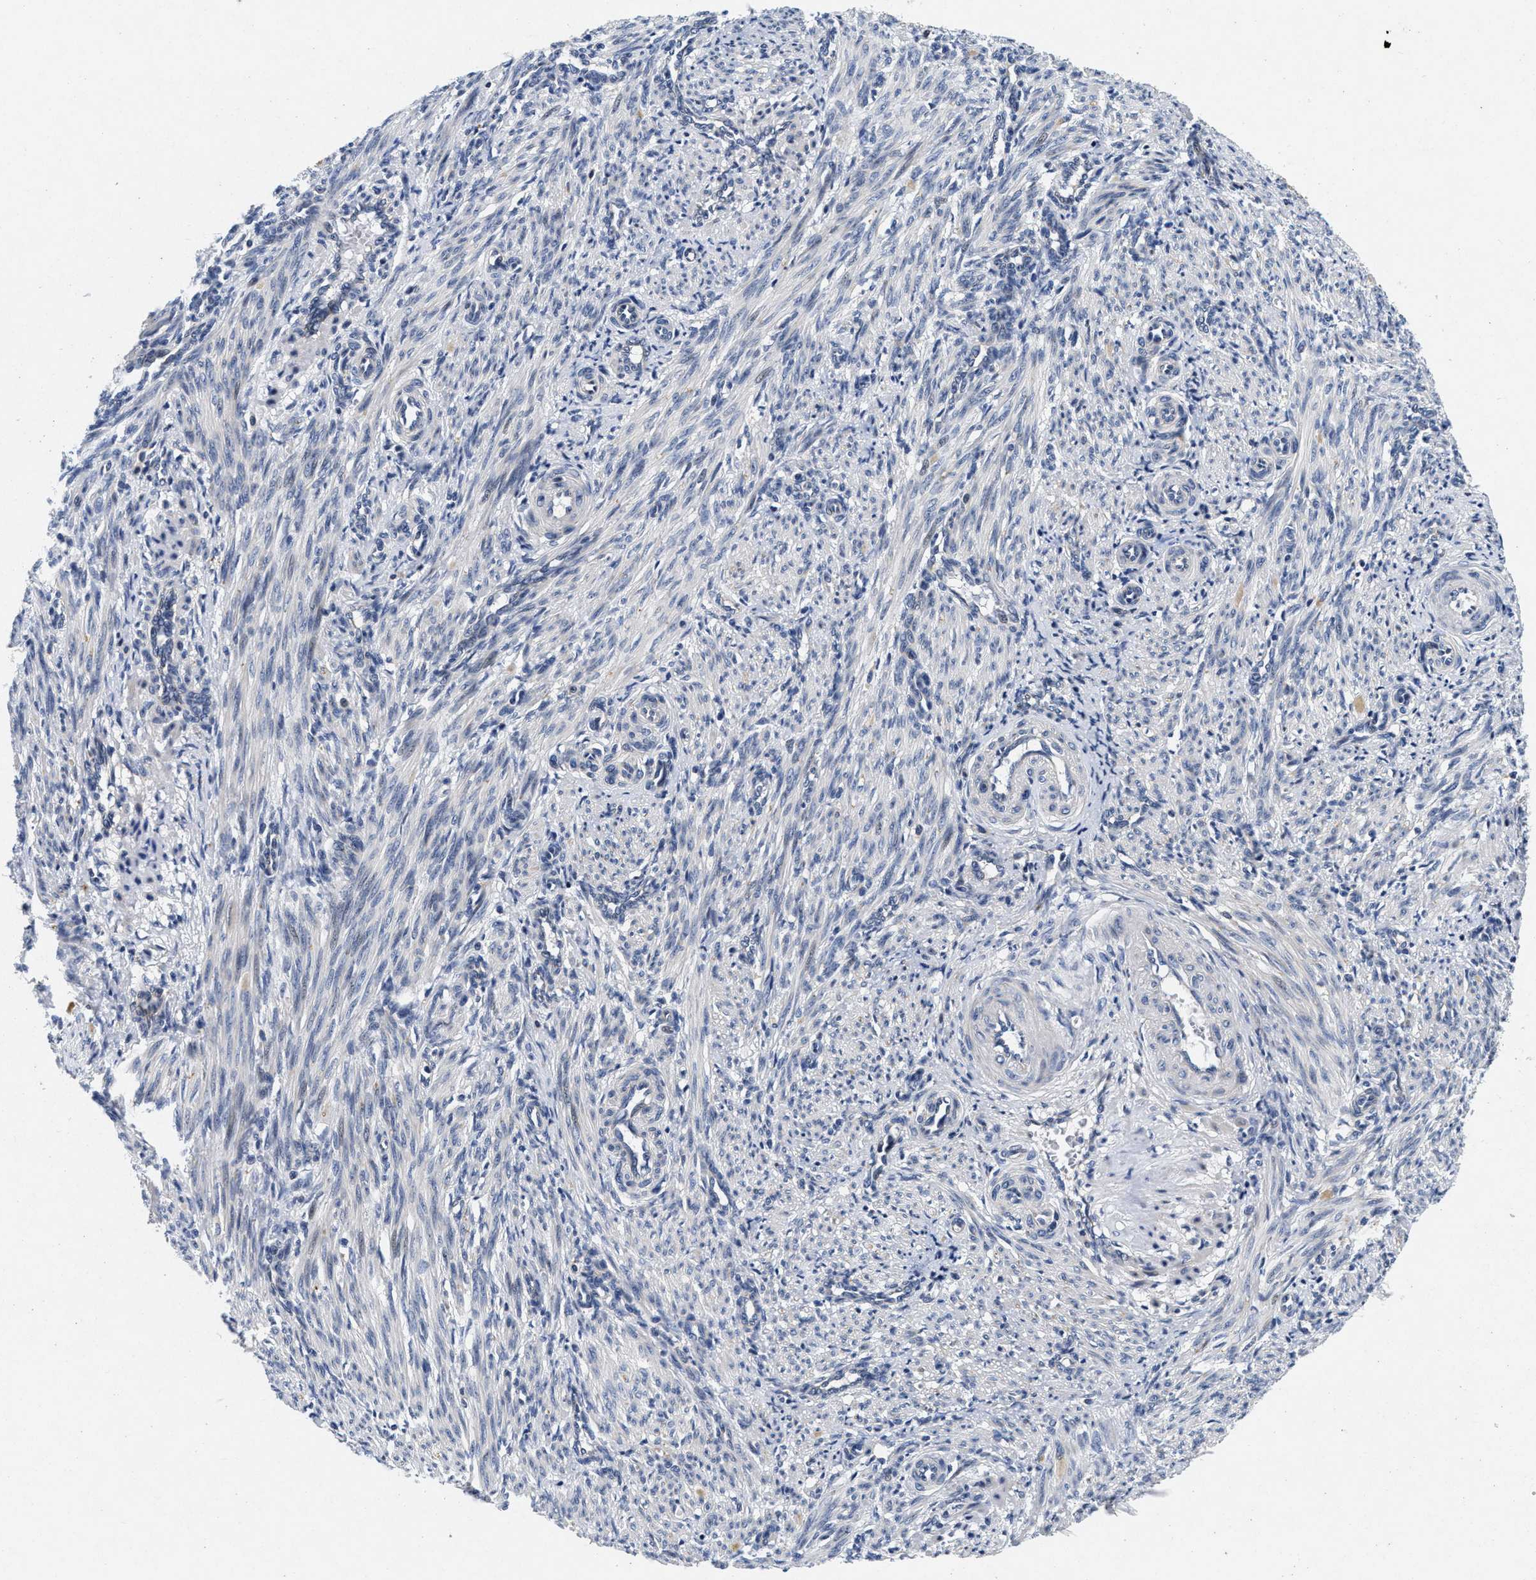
{"staining": {"intensity": "weak", "quantity": "<25%", "location": "cytoplasmic/membranous"}, "tissue": "smooth muscle", "cell_type": "Smooth muscle cells", "image_type": "normal", "snomed": [{"axis": "morphology", "description": "Normal tissue, NOS"}, {"axis": "topography", "description": "Endometrium"}], "caption": "Human smooth muscle stained for a protein using immunohistochemistry shows no staining in smooth muscle cells.", "gene": "LAD1", "patient": {"sex": "female", "age": 33}}